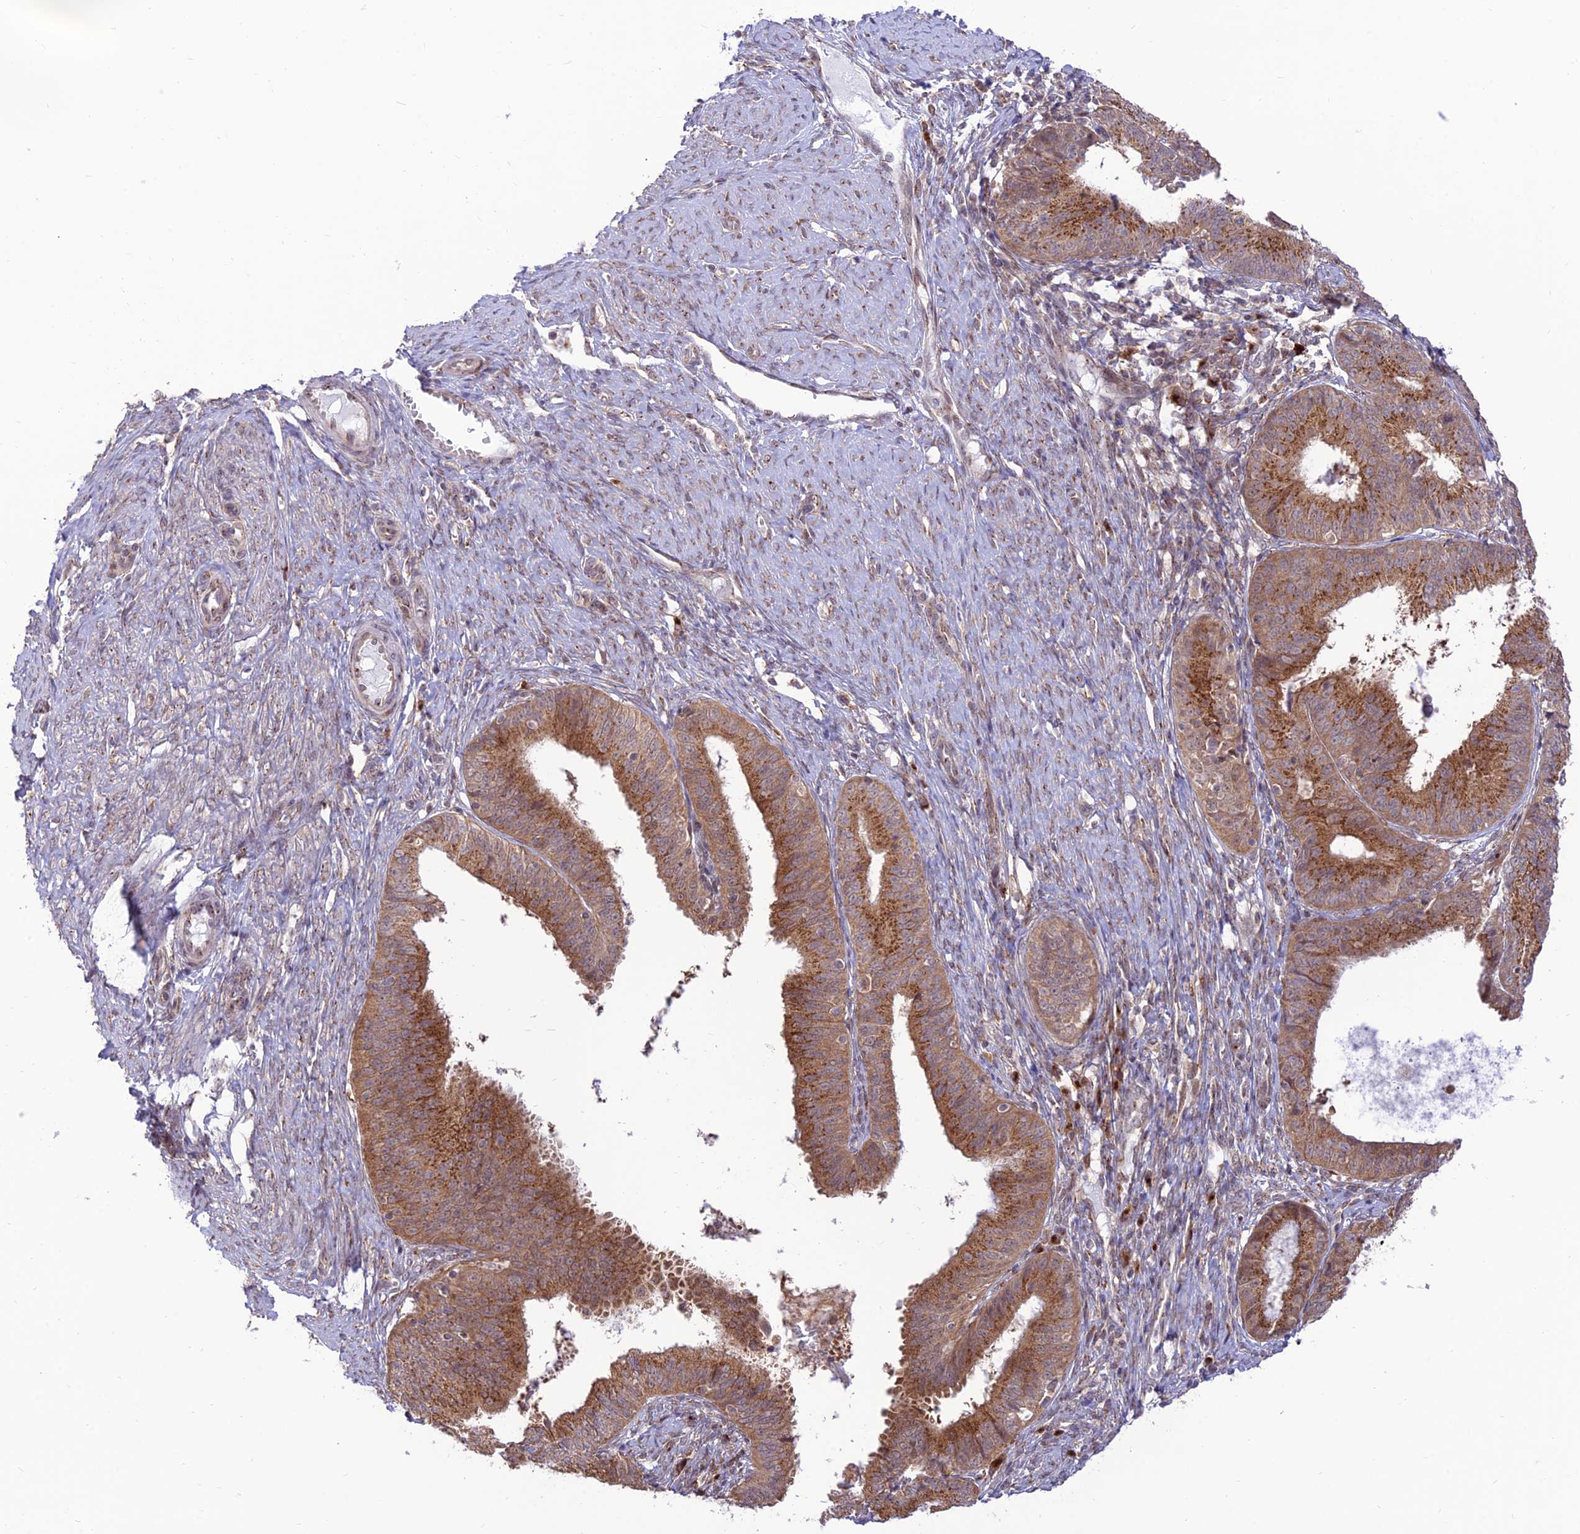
{"staining": {"intensity": "strong", "quantity": ">75%", "location": "cytoplasmic/membranous"}, "tissue": "endometrial cancer", "cell_type": "Tumor cells", "image_type": "cancer", "snomed": [{"axis": "morphology", "description": "Adenocarcinoma, NOS"}, {"axis": "topography", "description": "Endometrium"}], "caption": "Endometrial adenocarcinoma stained for a protein displays strong cytoplasmic/membranous positivity in tumor cells.", "gene": "GOLGA3", "patient": {"sex": "female", "age": 51}}